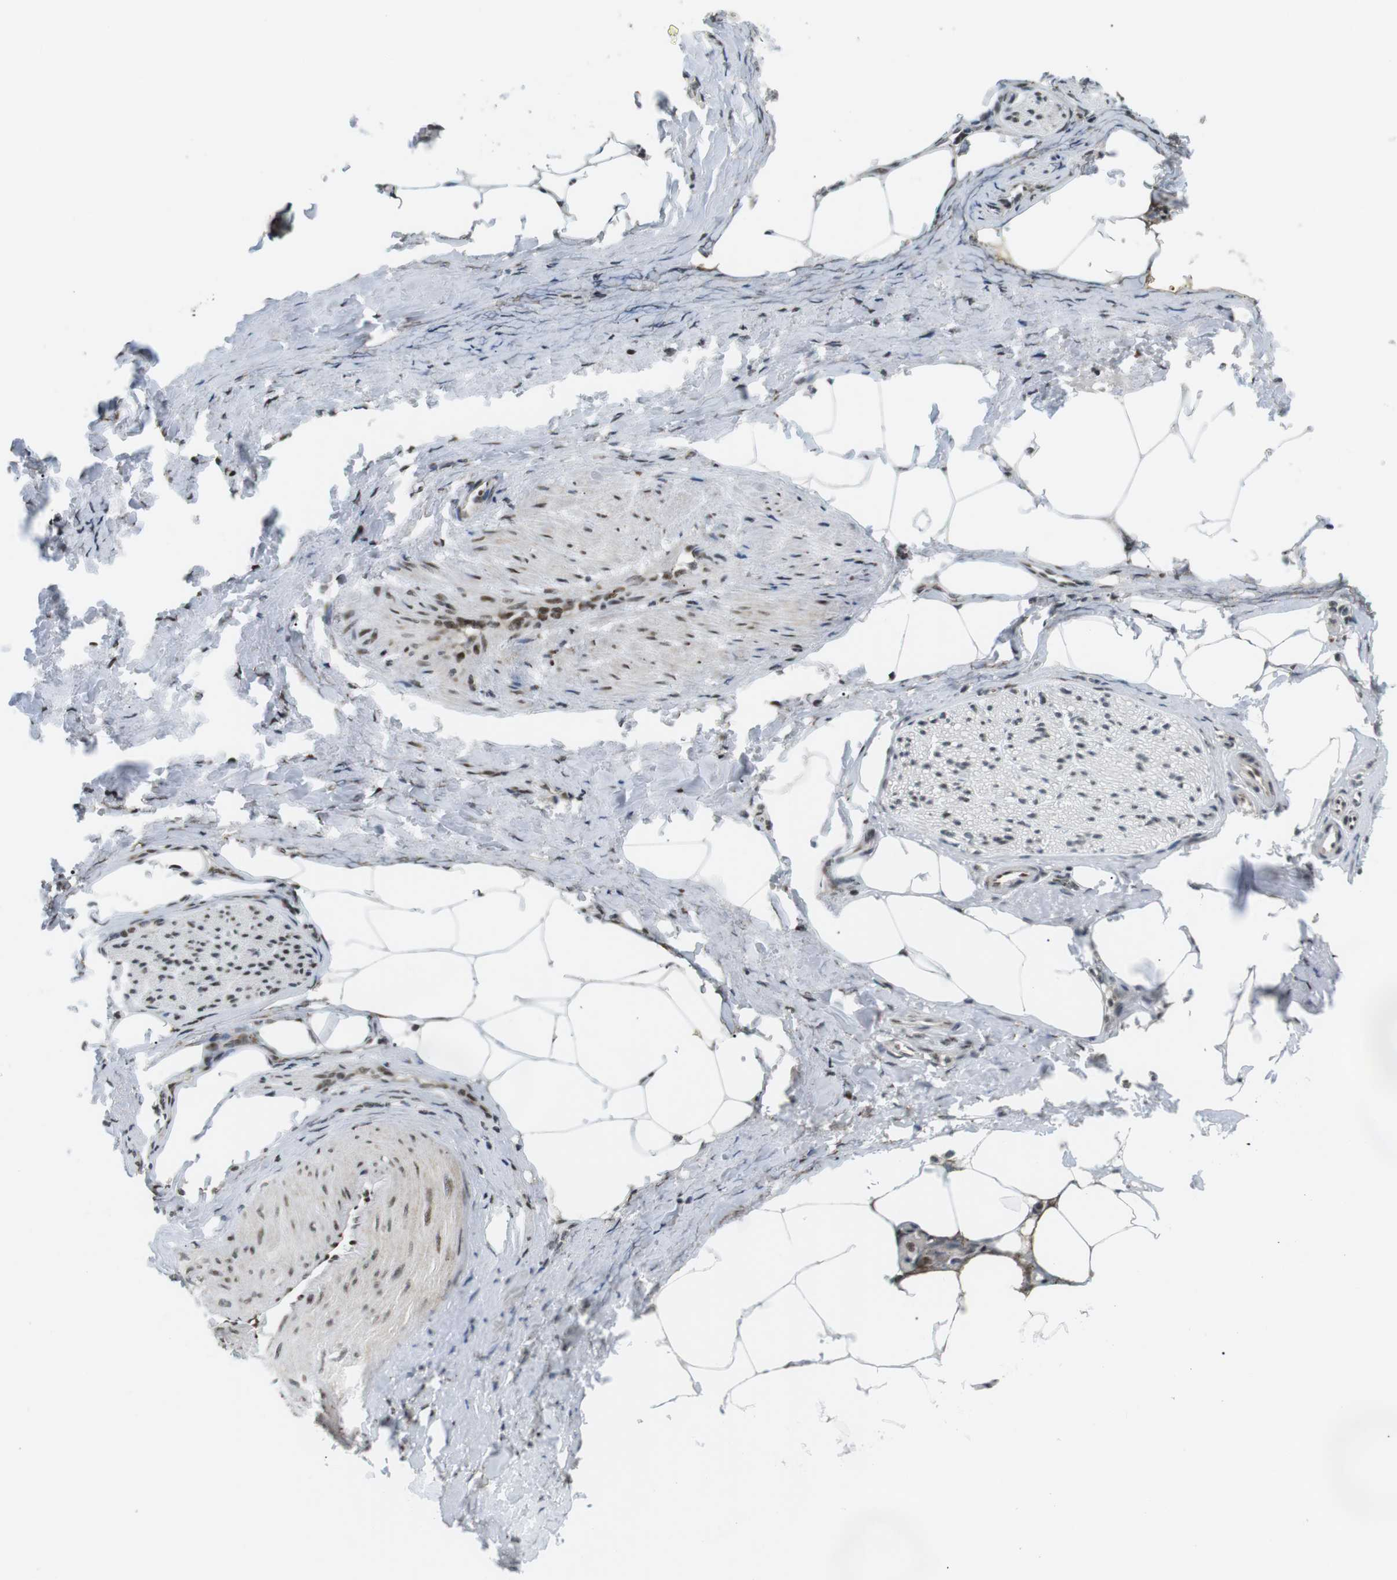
{"staining": {"intensity": "strong", "quantity": ">75%", "location": "nuclear"}, "tissue": "adipose tissue", "cell_type": "Adipocytes", "image_type": "normal", "snomed": [{"axis": "morphology", "description": "Normal tissue, NOS"}, {"axis": "topography", "description": "Soft tissue"}, {"axis": "topography", "description": "Vascular tissue"}], "caption": "The photomicrograph shows a brown stain indicating the presence of a protein in the nuclear of adipocytes in adipose tissue.", "gene": "CDC27", "patient": {"sex": "female", "age": 35}}